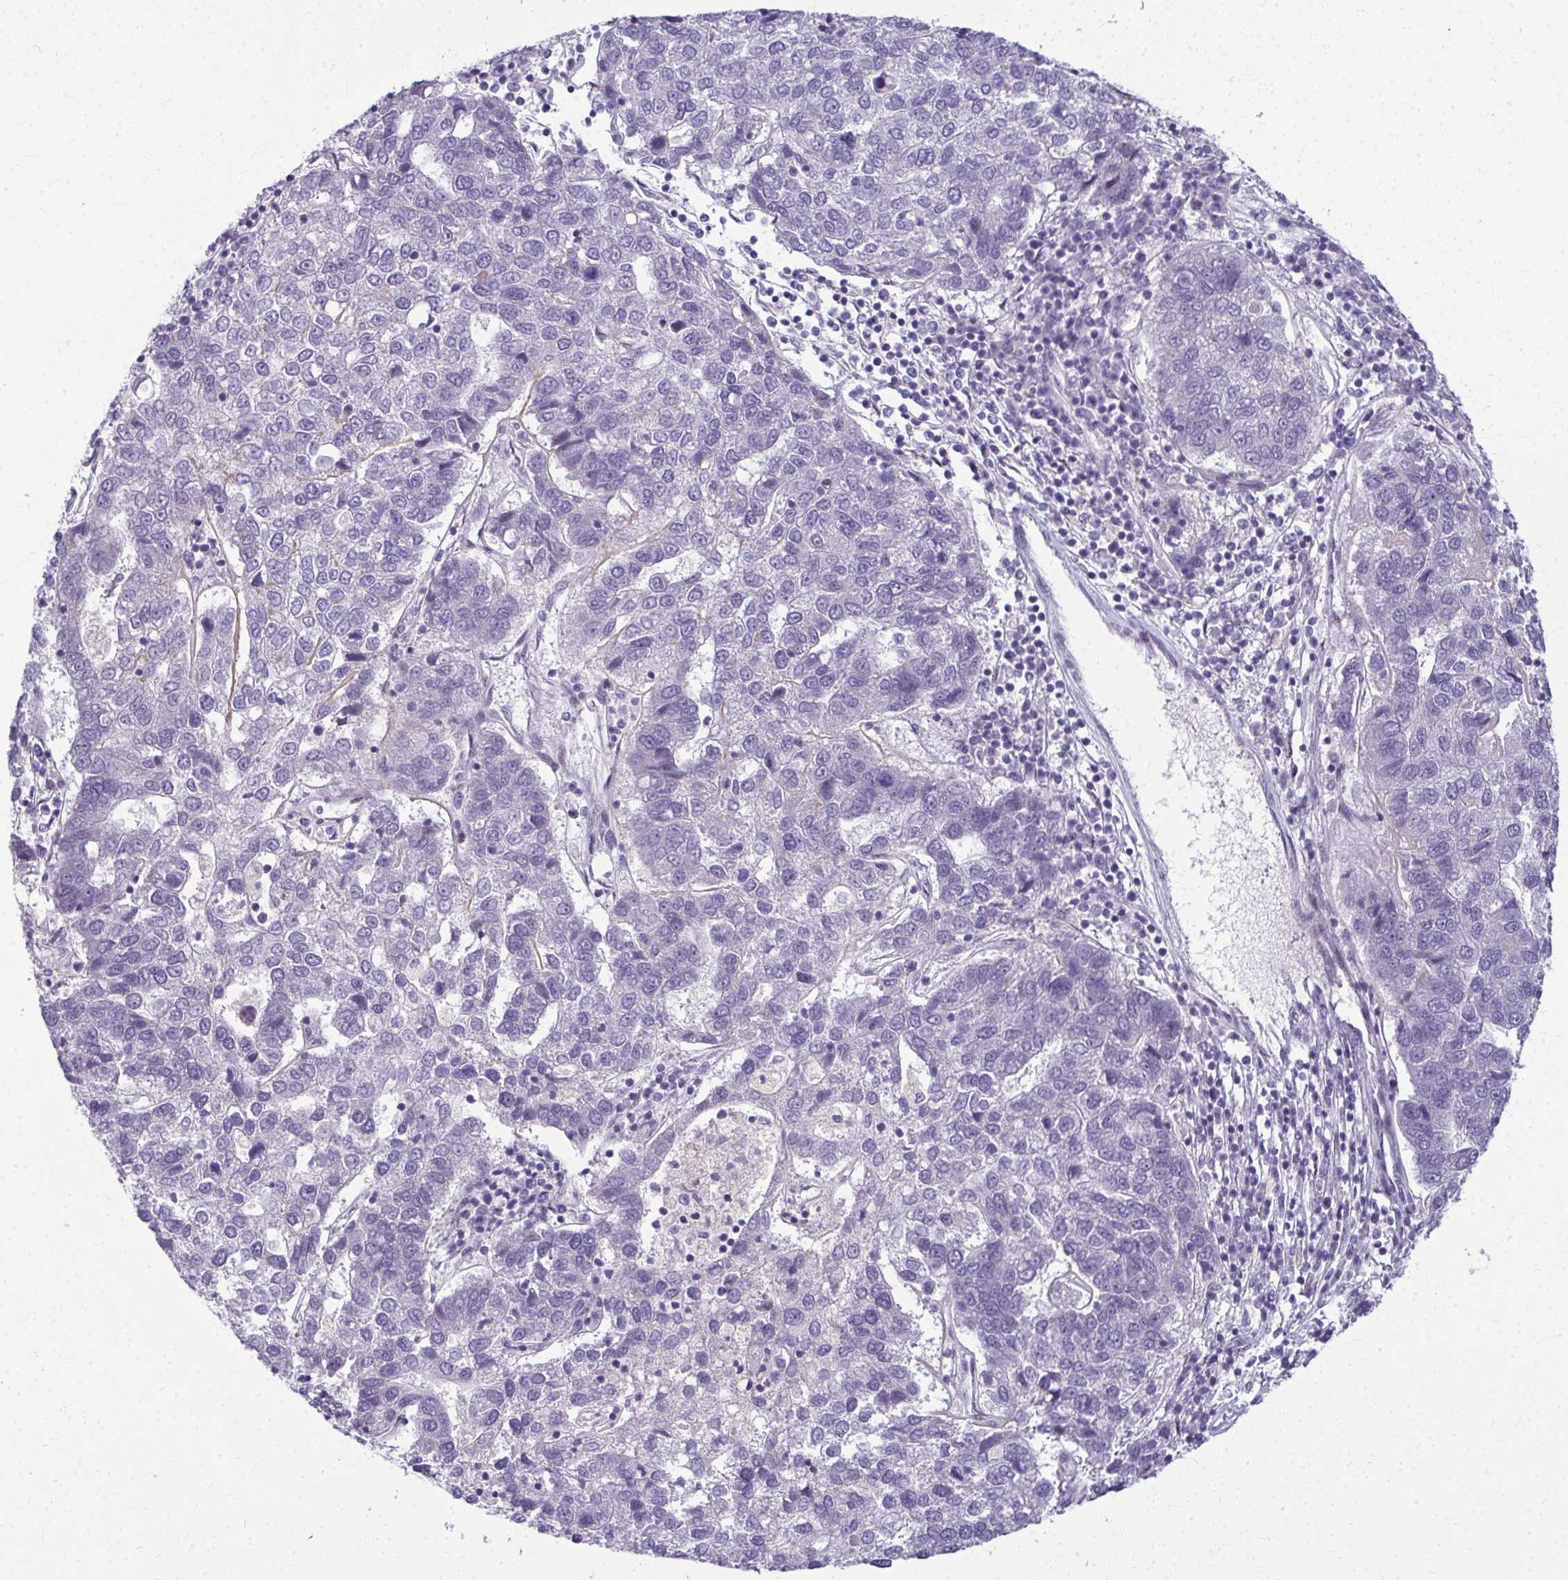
{"staining": {"intensity": "negative", "quantity": "none", "location": "none"}, "tissue": "pancreatic cancer", "cell_type": "Tumor cells", "image_type": "cancer", "snomed": [{"axis": "morphology", "description": "Adenocarcinoma, NOS"}, {"axis": "topography", "description": "Pancreas"}], "caption": "The micrograph exhibits no staining of tumor cells in adenocarcinoma (pancreatic).", "gene": "ODF1", "patient": {"sex": "female", "age": 61}}